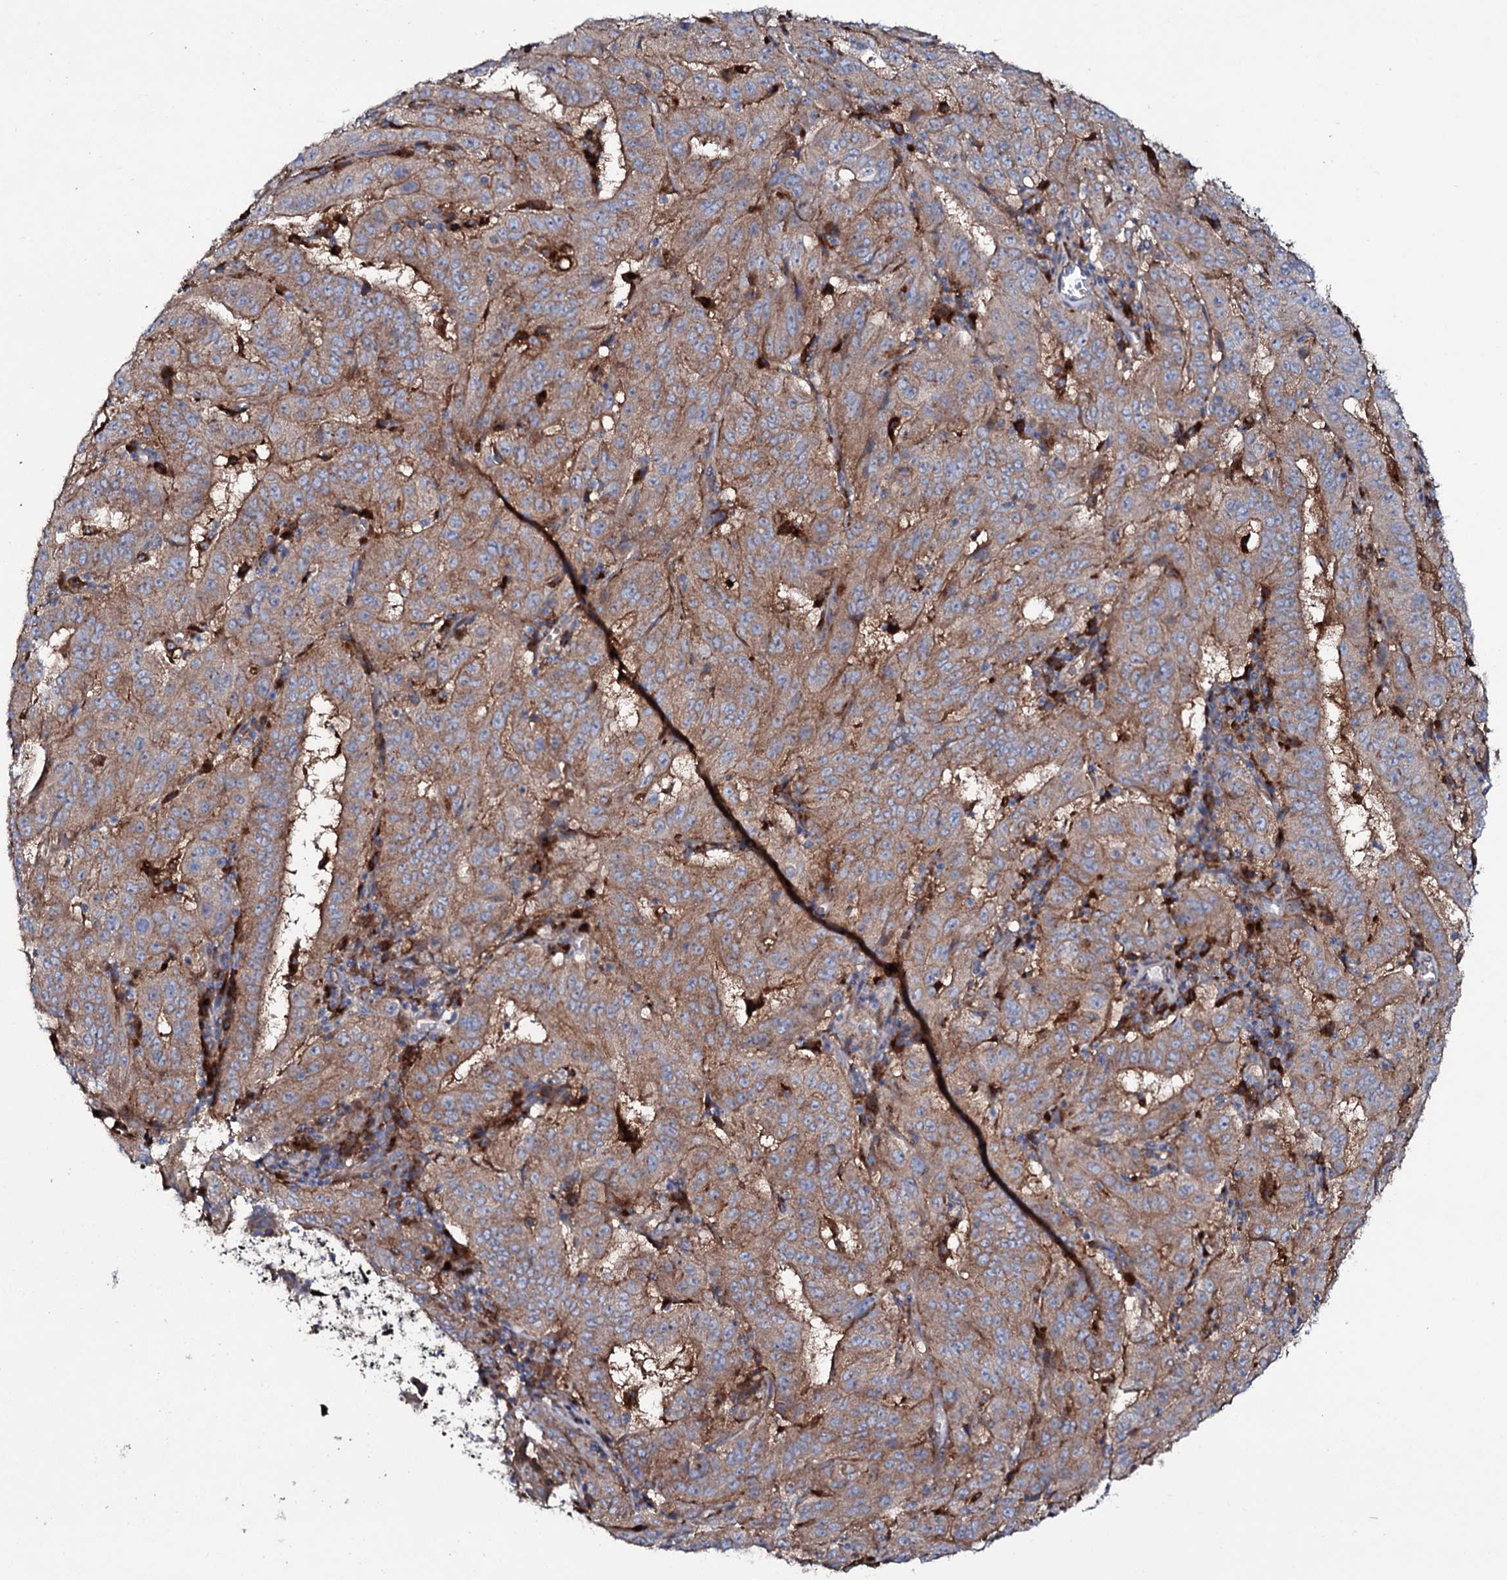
{"staining": {"intensity": "moderate", "quantity": ">75%", "location": "cytoplasmic/membranous"}, "tissue": "pancreatic cancer", "cell_type": "Tumor cells", "image_type": "cancer", "snomed": [{"axis": "morphology", "description": "Adenocarcinoma, NOS"}, {"axis": "topography", "description": "Pancreas"}], "caption": "Adenocarcinoma (pancreatic) stained with DAB (3,3'-diaminobenzidine) immunohistochemistry reveals medium levels of moderate cytoplasmic/membranous positivity in about >75% of tumor cells. (DAB (3,3'-diaminobenzidine) IHC, brown staining for protein, blue staining for nuclei).", "gene": "P2RX4", "patient": {"sex": "male", "age": 63}}